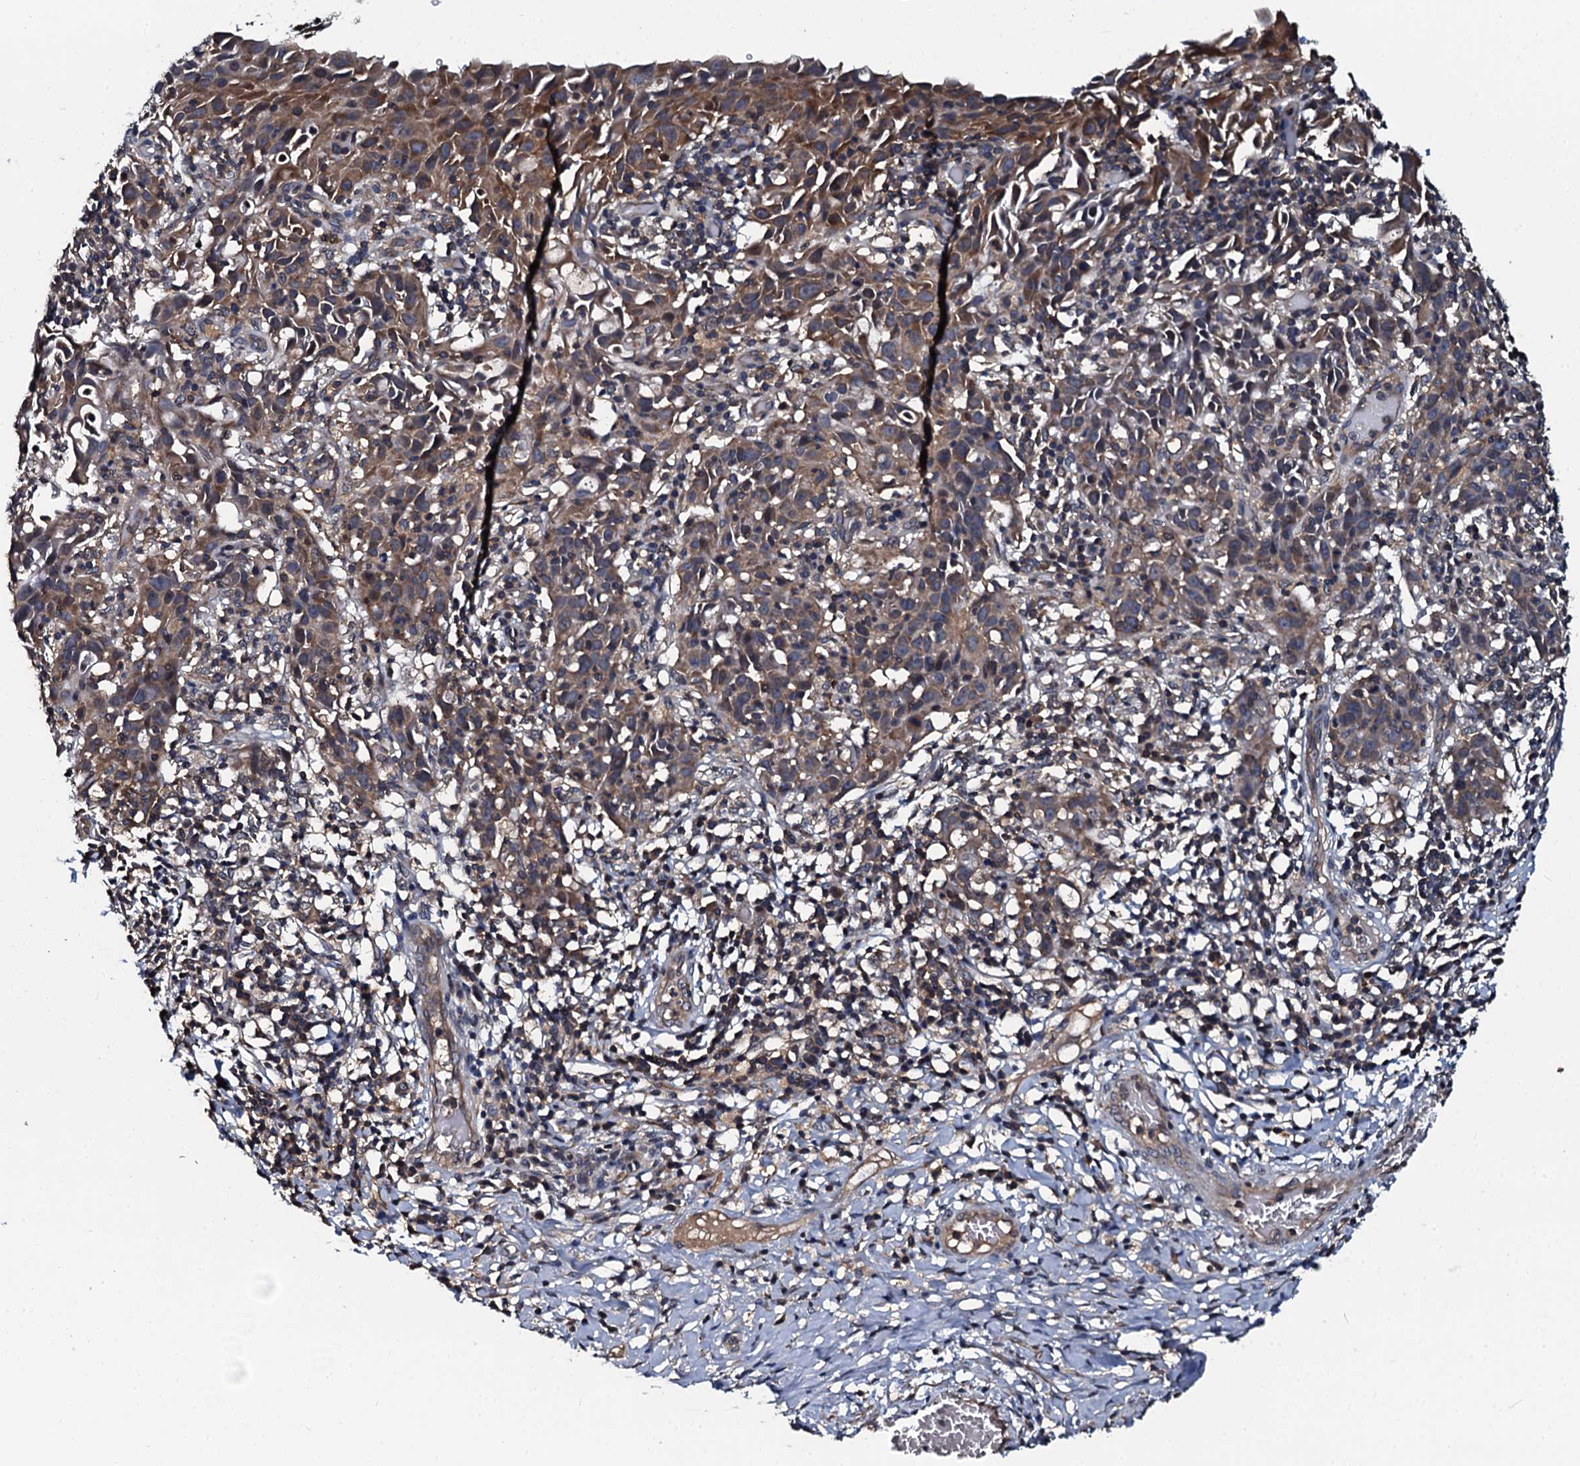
{"staining": {"intensity": "weak", "quantity": "25%-75%", "location": "cytoplasmic/membranous"}, "tissue": "cervical cancer", "cell_type": "Tumor cells", "image_type": "cancer", "snomed": [{"axis": "morphology", "description": "Squamous cell carcinoma, NOS"}, {"axis": "topography", "description": "Cervix"}], "caption": "Protein staining demonstrates weak cytoplasmic/membranous staining in about 25%-75% of tumor cells in cervical cancer (squamous cell carcinoma). The staining was performed using DAB (3,3'-diaminobenzidine) to visualize the protein expression in brown, while the nuclei were stained in blue with hematoxylin (Magnification: 20x).", "gene": "N4BP1", "patient": {"sex": "female", "age": 50}}